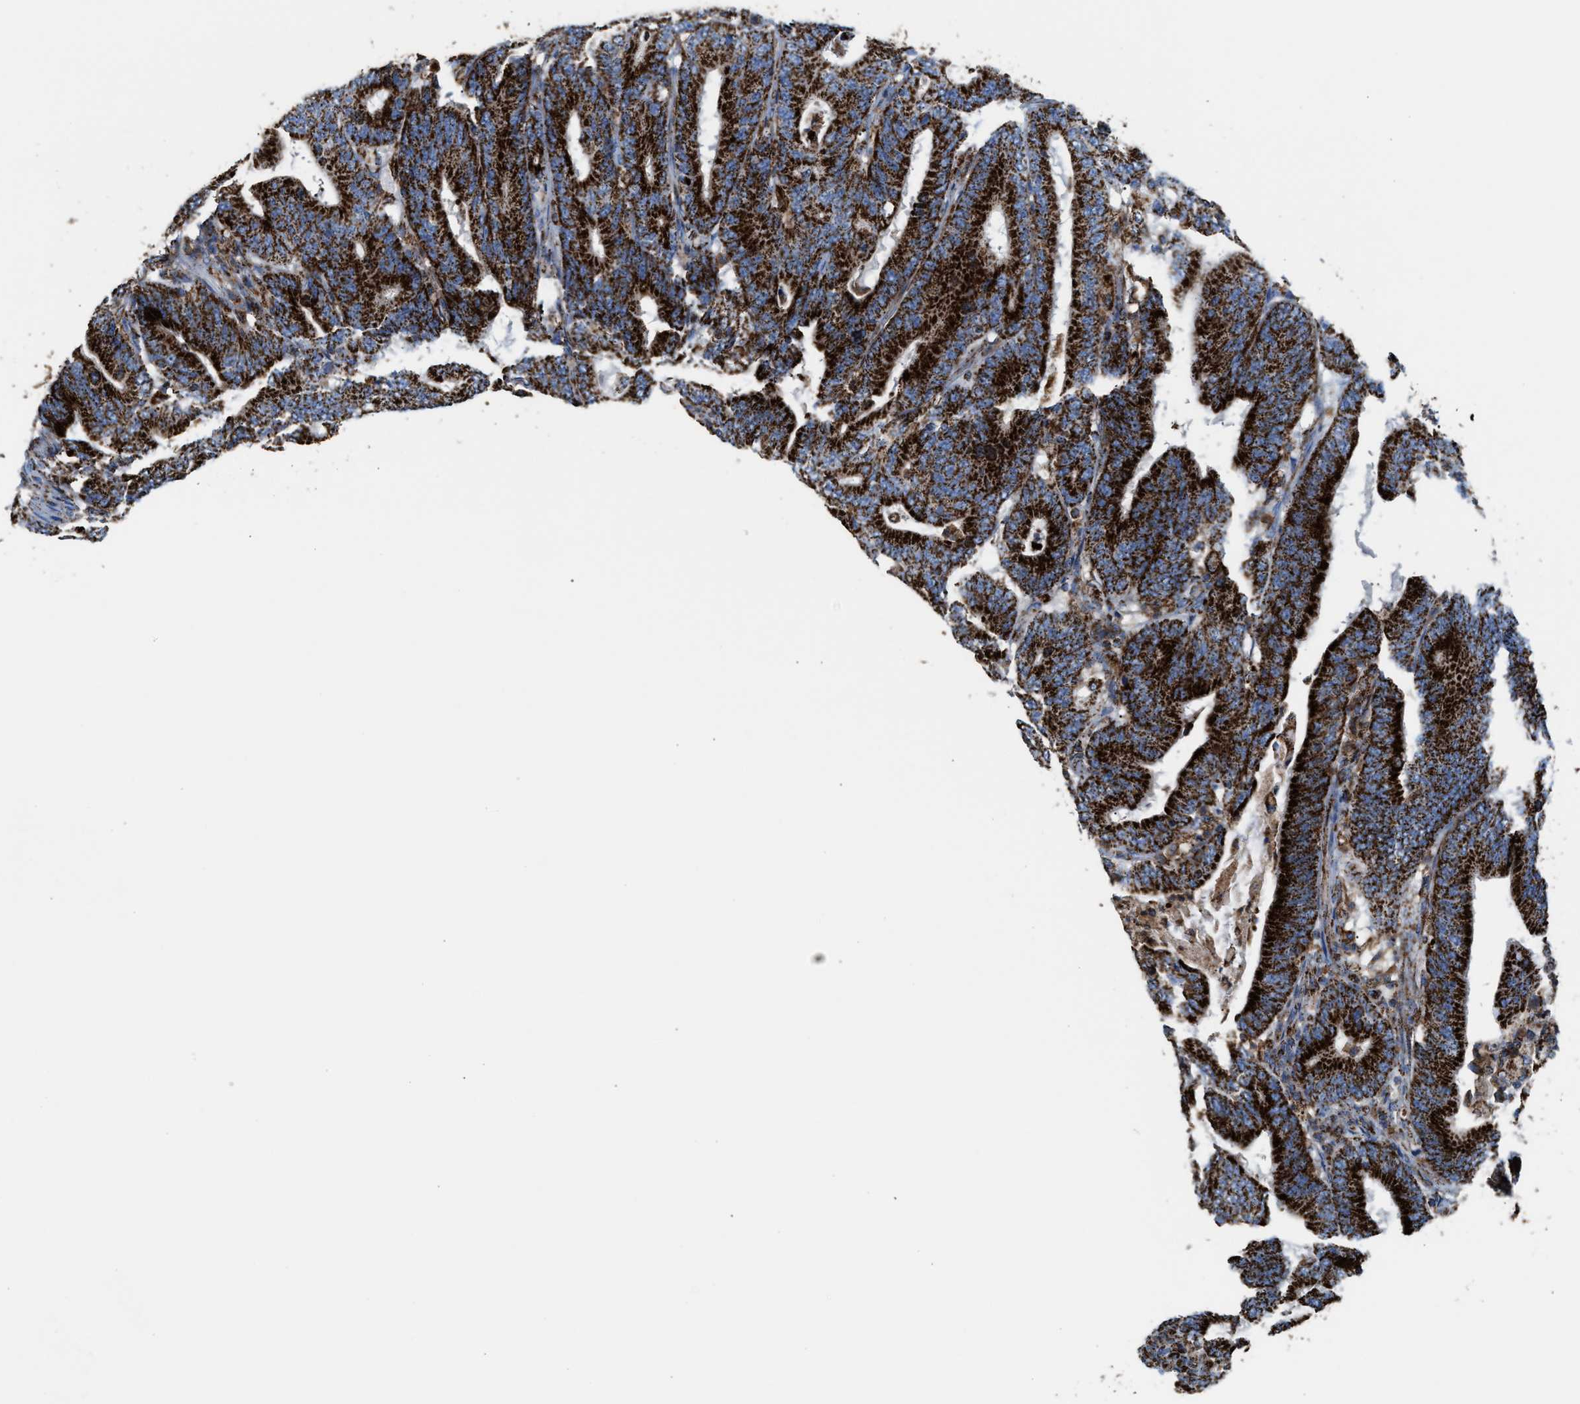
{"staining": {"intensity": "strong", "quantity": ">75%", "location": "cytoplasmic/membranous"}, "tissue": "colorectal cancer", "cell_type": "Tumor cells", "image_type": "cancer", "snomed": [{"axis": "morphology", "description": "Adenocarcinoma, NOS"}, {"axis": "topography", "description": "Colon"}], "caption": "Immunohistochemistry image of adenocarcinoma (colorectal) stained for a protein (brown), which reveals high levels of strong cytoplasmic/membranous positivity in about >75% of tumor cells.", "gene": "ECHS1", "patient": {"sex": "female", "age": 66}}